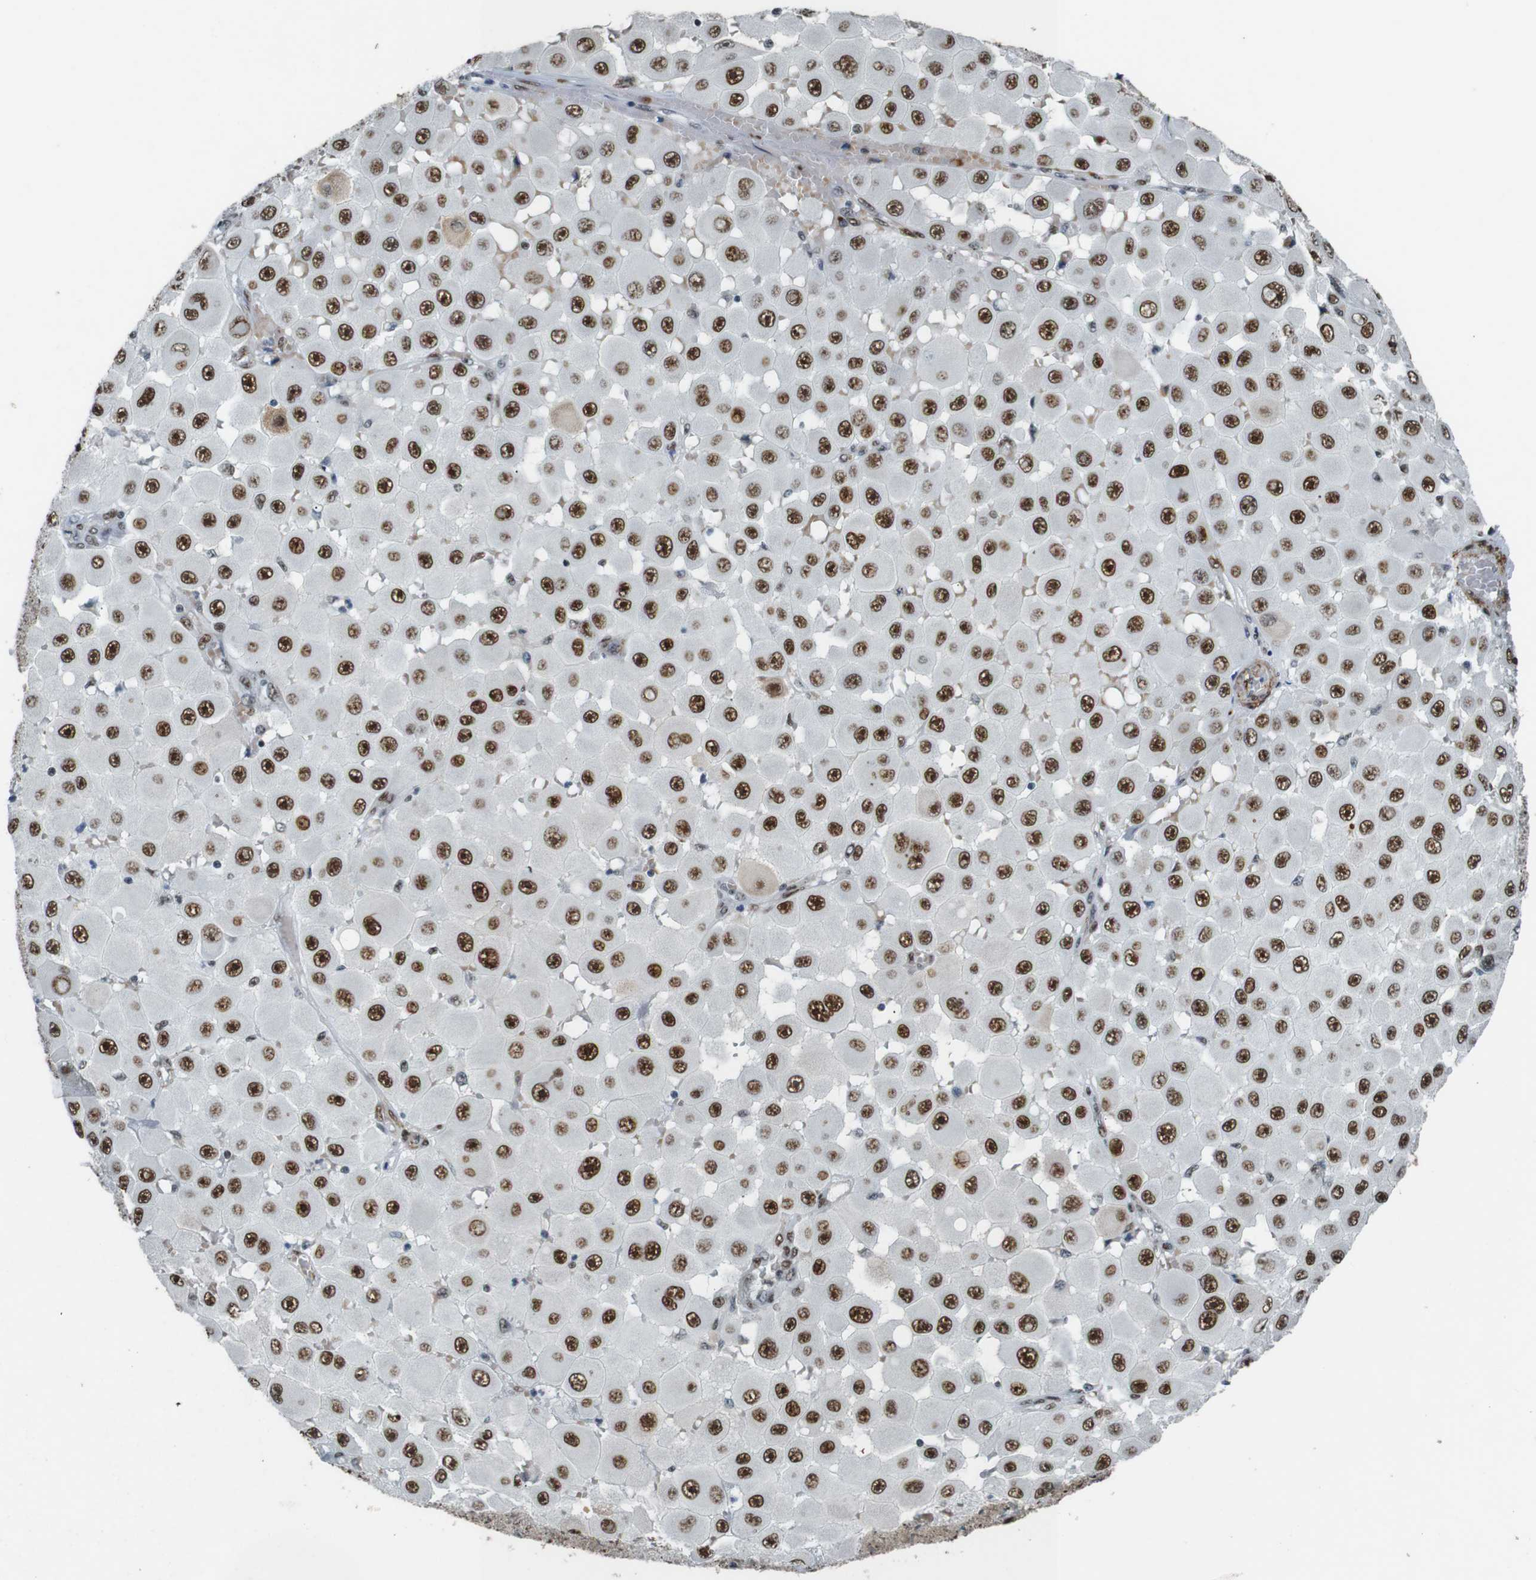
{"staining": {"intensity": "strong", "quantity": ">75%", "location": "nuclear"}, "tissue": "melanoma", "cell_type": "Tumor cells", "image_type": "cancer", "snomed": [{"axis": "morphology", "description": "Malignant melanoma, NOS"}, {"axis": "topography", "description": "Skin"}], "caption": "There is high levels of strong nuclear positivity in tumor cells of melanoma, as demonstrated by immunohistochemical staining (brown color).", "gene": "HEXIM1", "patient": {"sex": "female", "age": 81}}